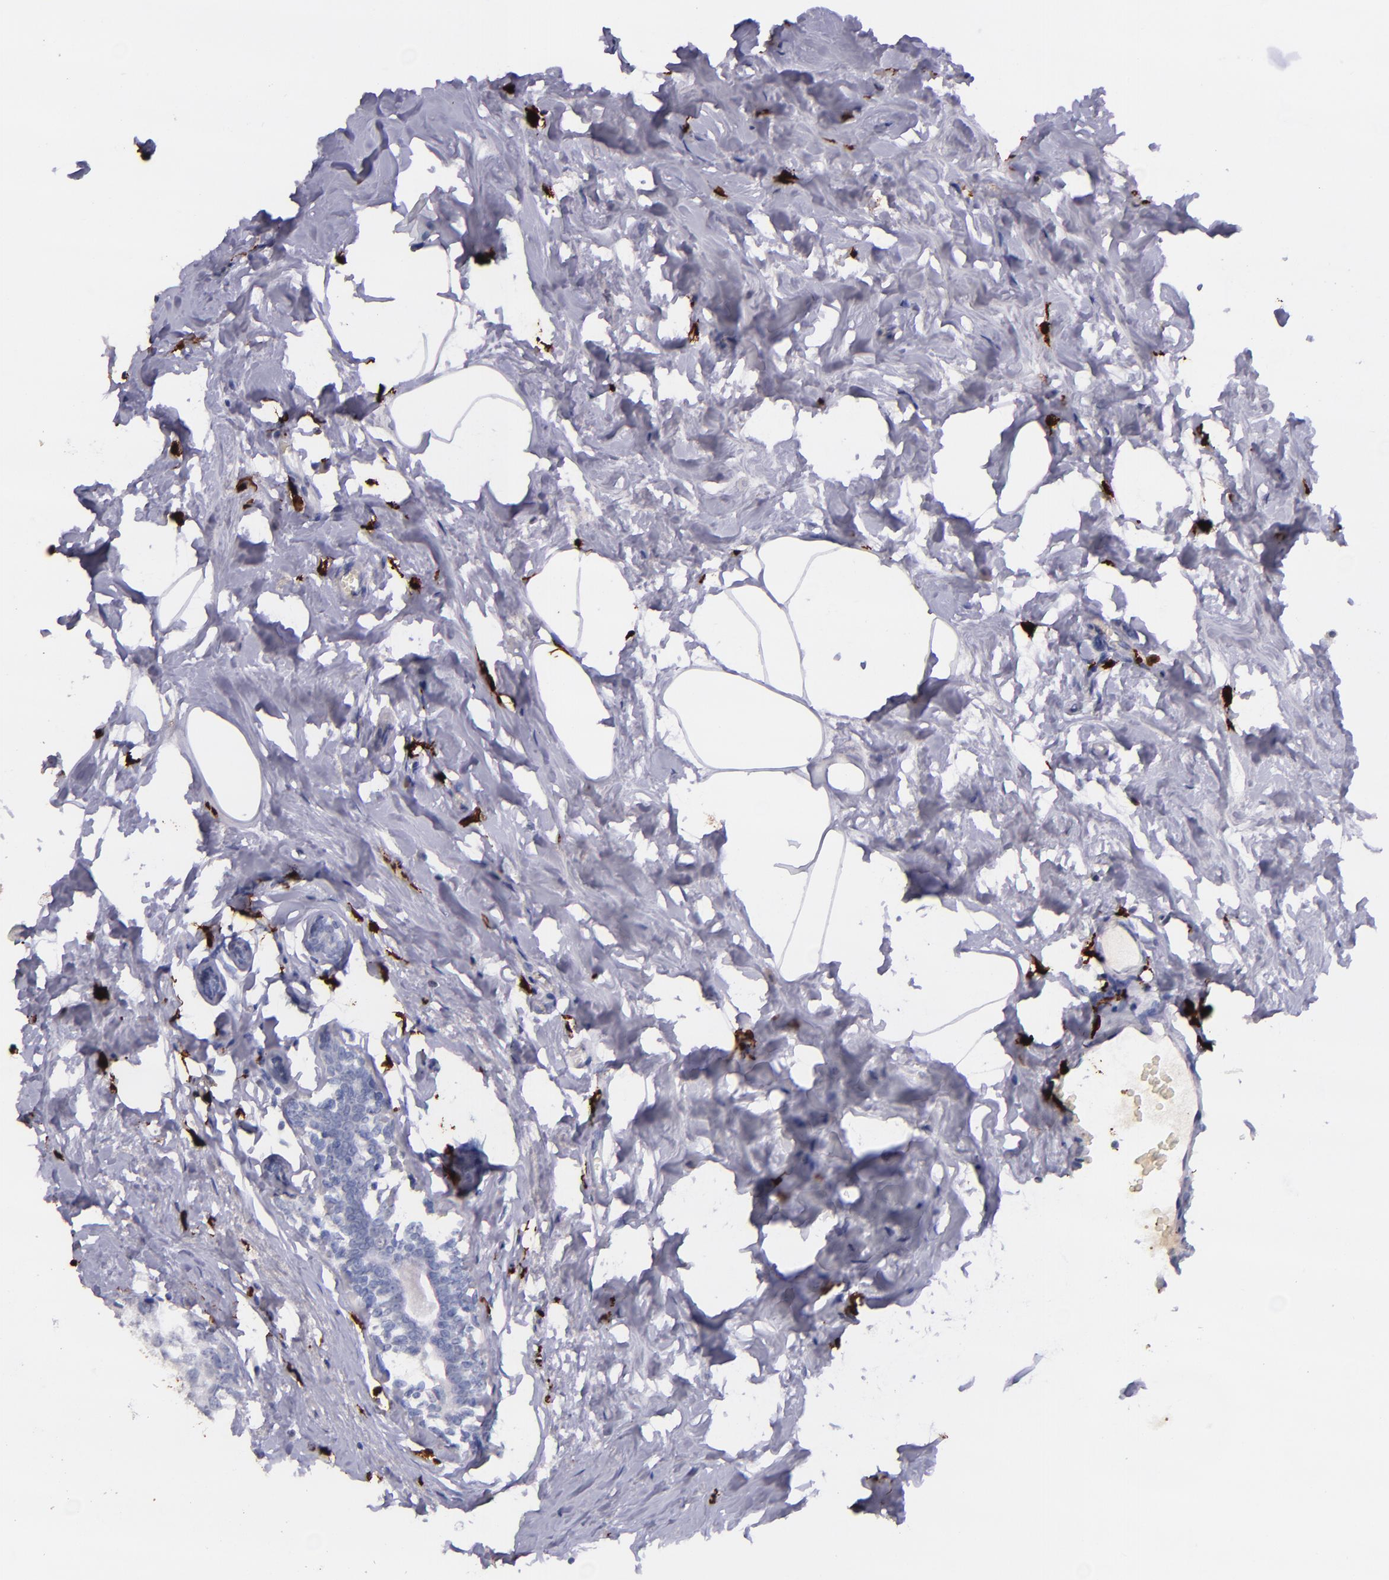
{"staining": {"intensity": "negative", "quantity": "none", "location": "none"}, "tissue": "breast cancer", "cell_type": "Tumor cells", "image_type": "cancer", "snomed": [{"axis": "morphology", "description": "Normal tissue, NOS"}, {"axis": "morphology", "description": "Duct carcinoma"}, {"axis": "topography", "description": "Breast"}], "caption": "High magnification brightfield microscopy of breast cancer (invasive ductal carcinoma) stained with DAB (3,3'-diaminobenzidine) (brown) and counterstained with hematoxylin (blue): tumor cells show no significant positivity.", "gene": "F13A1", "patient": {"sex": "female", "age": 50}}